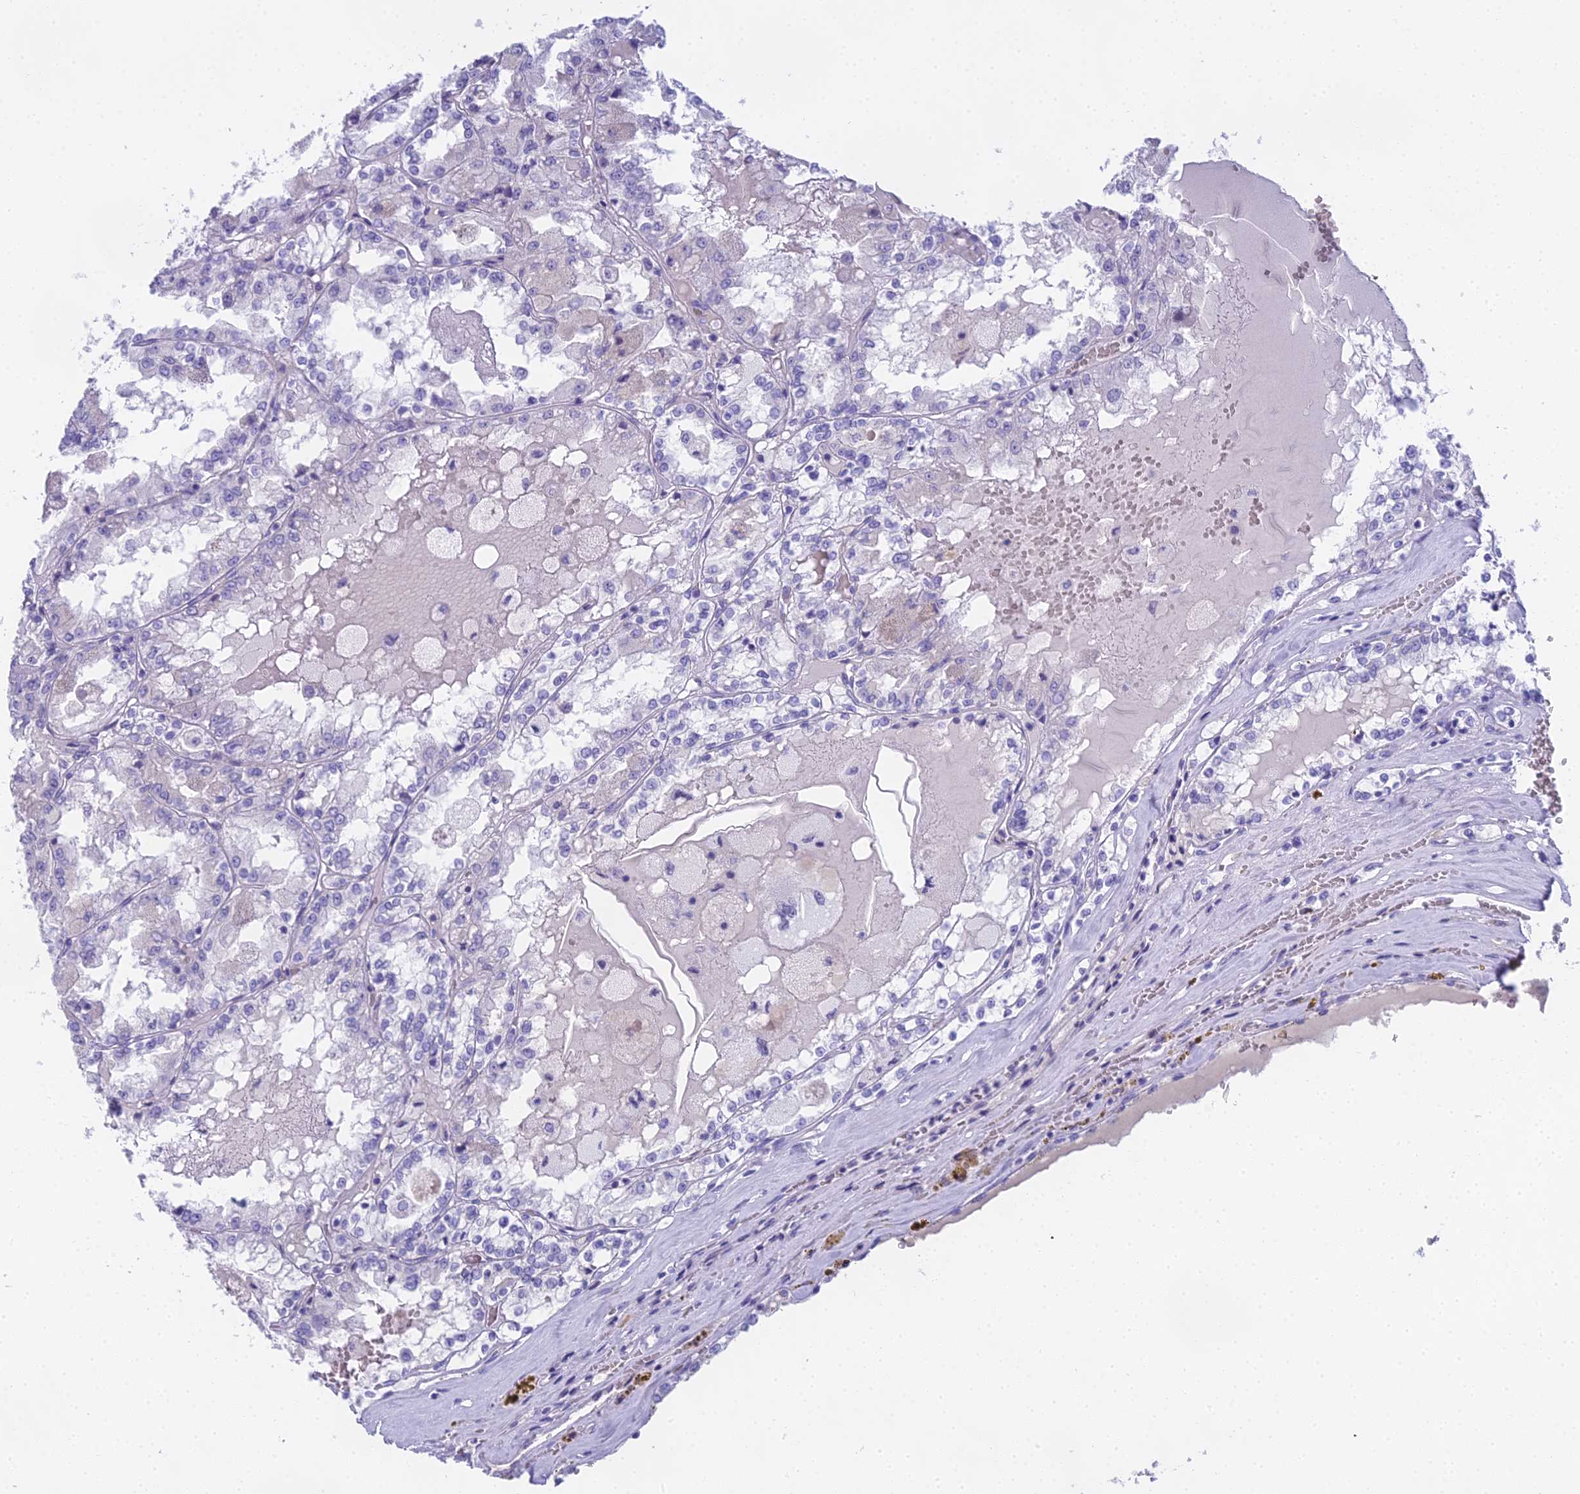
{"staining": {"intensity": "negative", "quantity": "none", "location": "none"}, "tissue": "renal cancer", "cell_type": "Tumor cells", "image_type": "cancer", "snomed": [{"axis": "morphology", "description": "Adenocarcinoma, NOS"}, {"axis": "topography", "description": "Kidney"}], "caption": "An immunohistochemistry (IHC) image of renal cancer (adenocarcinoma) is shown. There is no staining in tumor cells of renal cancer (adenocarcinoma).", "gene": "UNC80", "patient": {"sex": "female", "age": 56}}